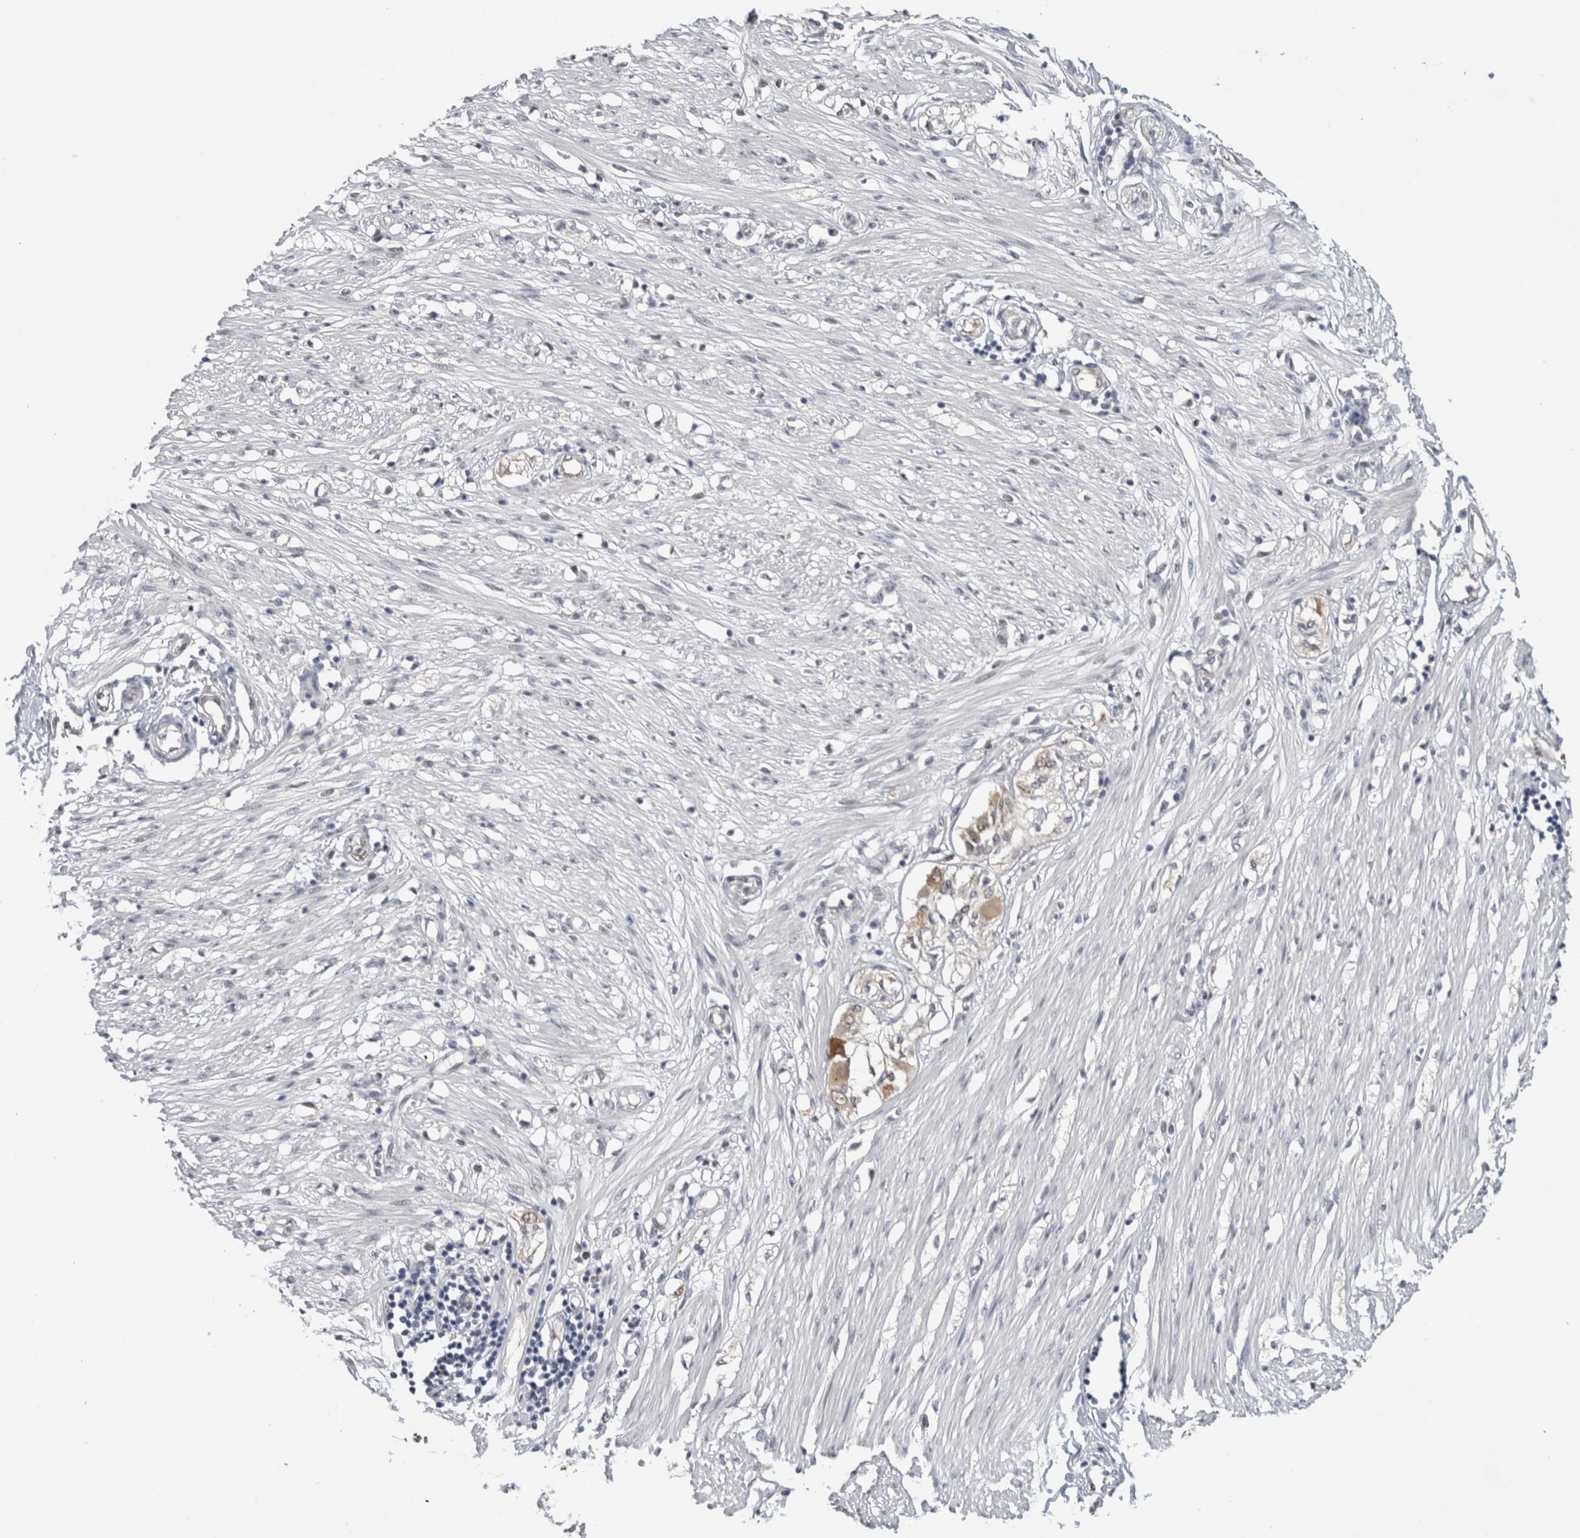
{"staining": {"intensity": "moderate", "quantity": ">75%", "location": "cytoplasmic/membranous"}, "tissue": "adipose tissue", "cell_type": "Adipocytes", "image_type": "normal", "snomed": [{"axis": "morphology", "description": "Normal tissue, NOS"}, {"axis": "morphology", "description": "Adenocarcinoma, NOS"}, {"axis": "topography", "description": "Colon"}, {"axis": "topography", "description": "Peripheral nerve tissue"}], "caption": "About >75% of adipocytes in unremarkable human adipose tissue show moderate cytoplasmic/membranous protein staining as visualized by brown immunohistochemical staining.", "gene": "PRXL2A", "patient": {"sex": "male", "age": 14}}